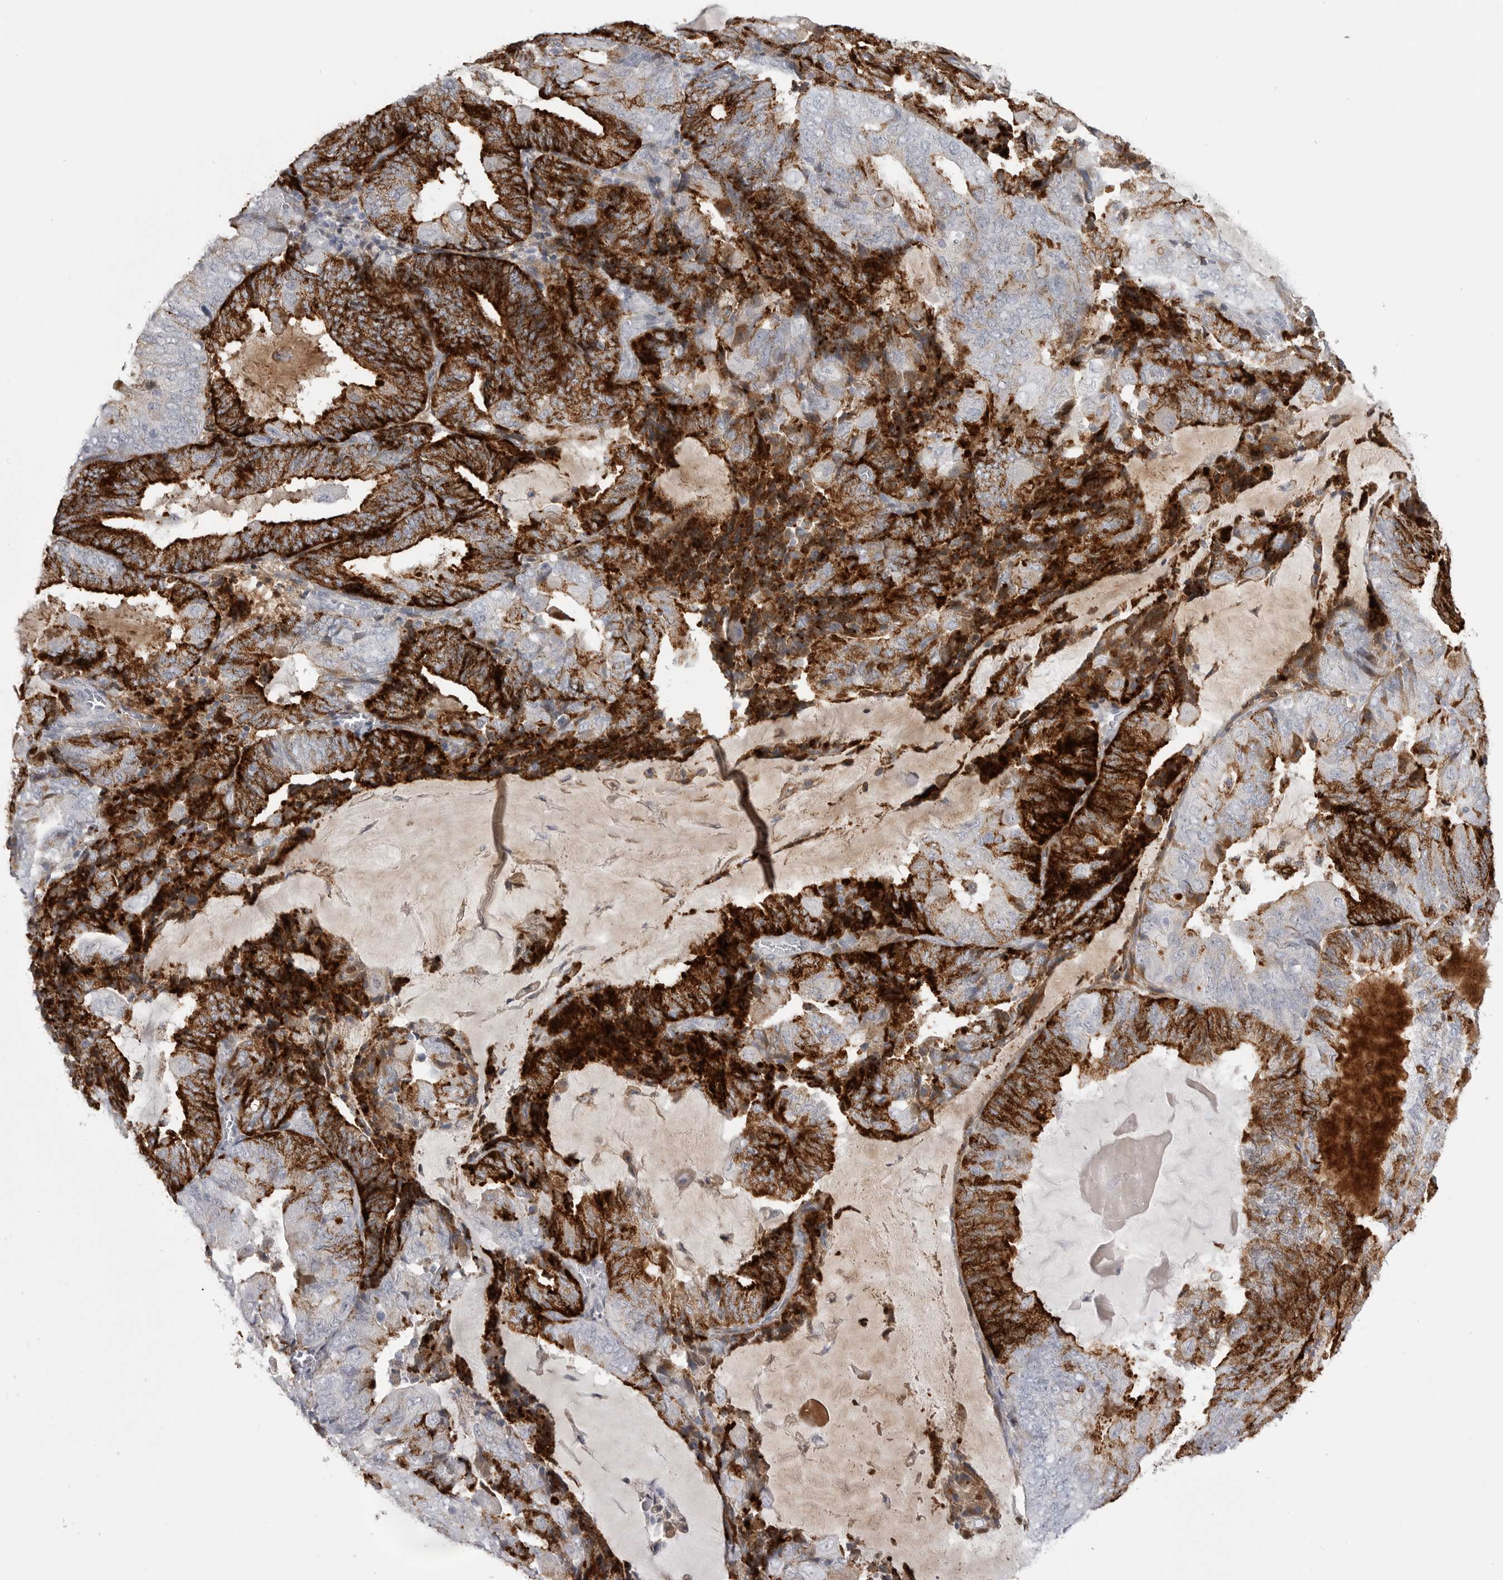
{"staining": {"intensity": "strong", "quantity": ">75%", "location": "cytoplasmic/membranous"}, "tissue": "endometrial cancer", "cell_type": "Tumor cells", "image_type": "cancer", "snomed": [{"axis": "morphology", "description": "Adenocarcinoma, NOS"}, {"axis": "topography", "description": "Endometrium"}], "caption": "A brown stain shows strong cytoplasmic/membranous expression of a protein in human adenocarcinoma (endometrial) tumor cells.", "gene": "SERPING1", "patient": {"sex": "female", "age": 81}}